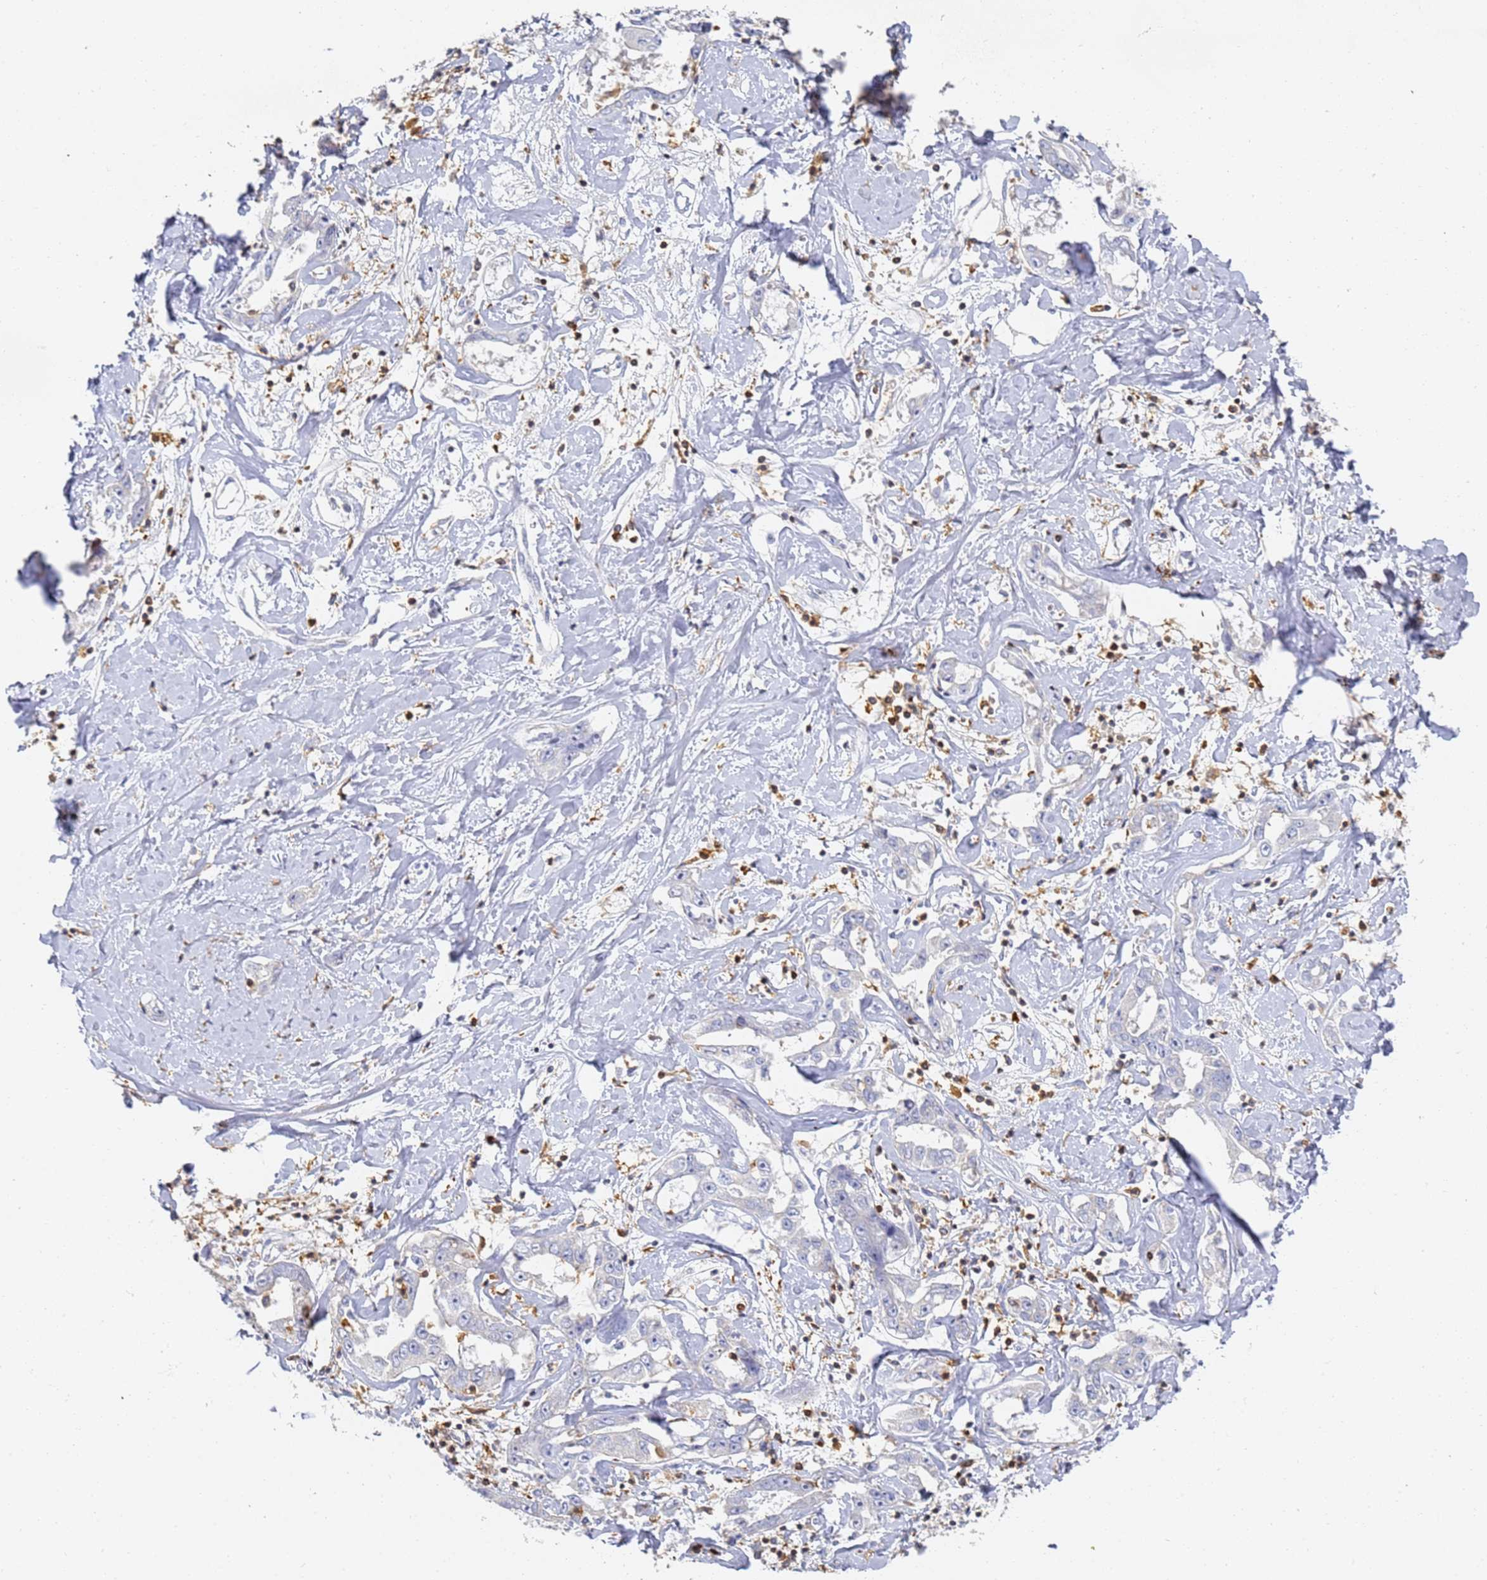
{"staining": {"intensity": "negative", "quantity": "none", "location": "none"}, "tissue": "liver cancer", "cell_type": "Tumor cells", "image_type": "cancer", "snomed": [{"axis": "morphology", "description": "Cholangiocarcinoma"}, {"axis": "topography", "description": "Liver"}], "caption": "IHC photomicrograph of liver cancer (cholangiocarcinoma) stained for a protein (brown), which displays no positivity in tumor cells.", "gene": "BIN2", "patient": {"sex": "male", "age": 59}}